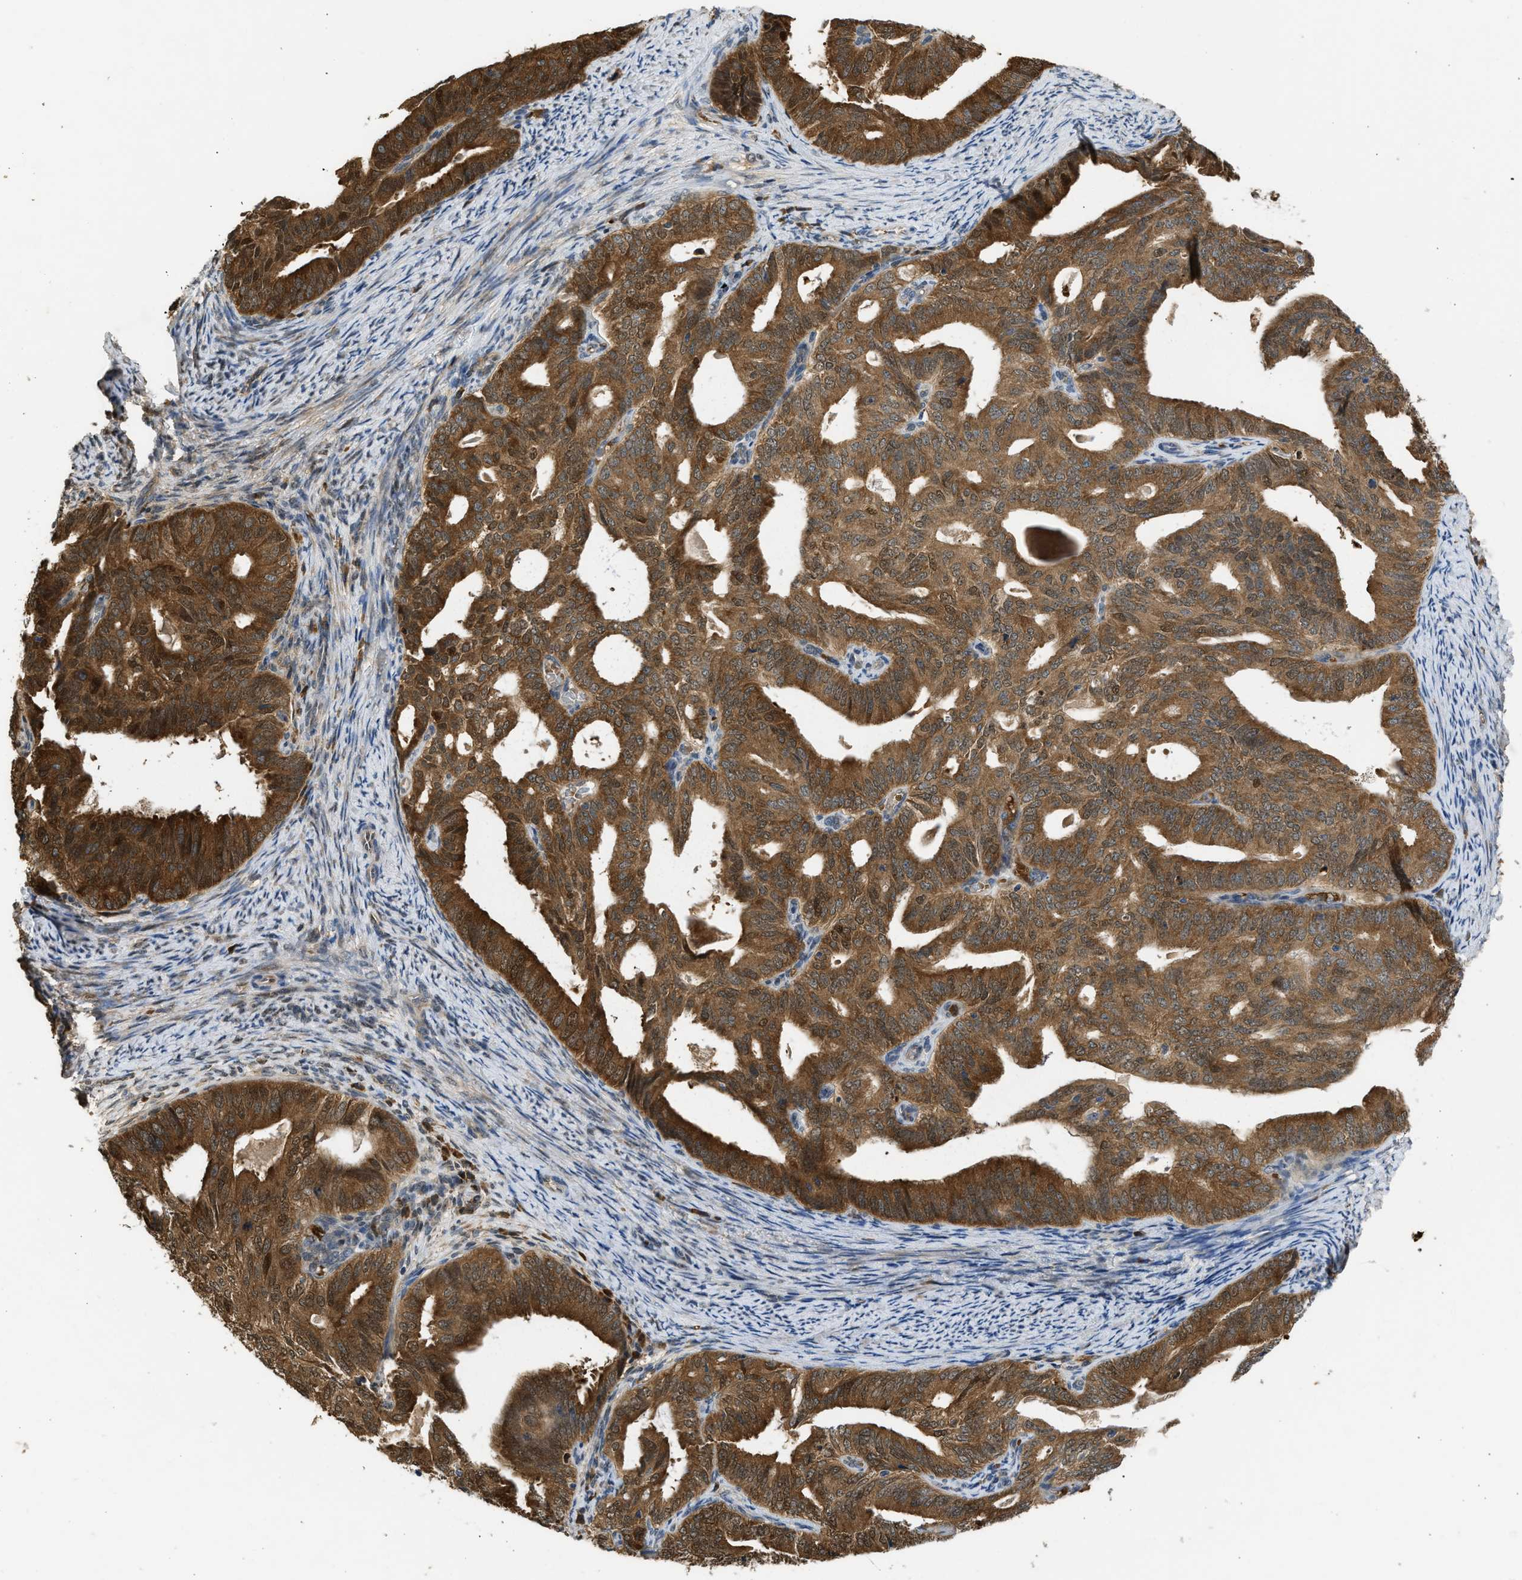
{"staining": {"intensity": "strong", "quantity": ">75%", "location": "cytoplasmic/membranous,nuclear"}, "tissue": "endometrial cancer", "cell_type": "Tumor cells", "image_type": "cancer", "snomed": [{"axis": "morphology", "description": "Adenocarcinoma, NOS"}, {"axis": "topography", "description": "Endometrium"}], "caption": "The photomicrograph reveals a brown stain indicating the presence of a protein in the cytoplasmic/membranous and nuclear of tumor cells in endometrial cancer (adenocarcinoma).", "gene": "MAPK7", "patient": {"sex": "female", "age": 58}}